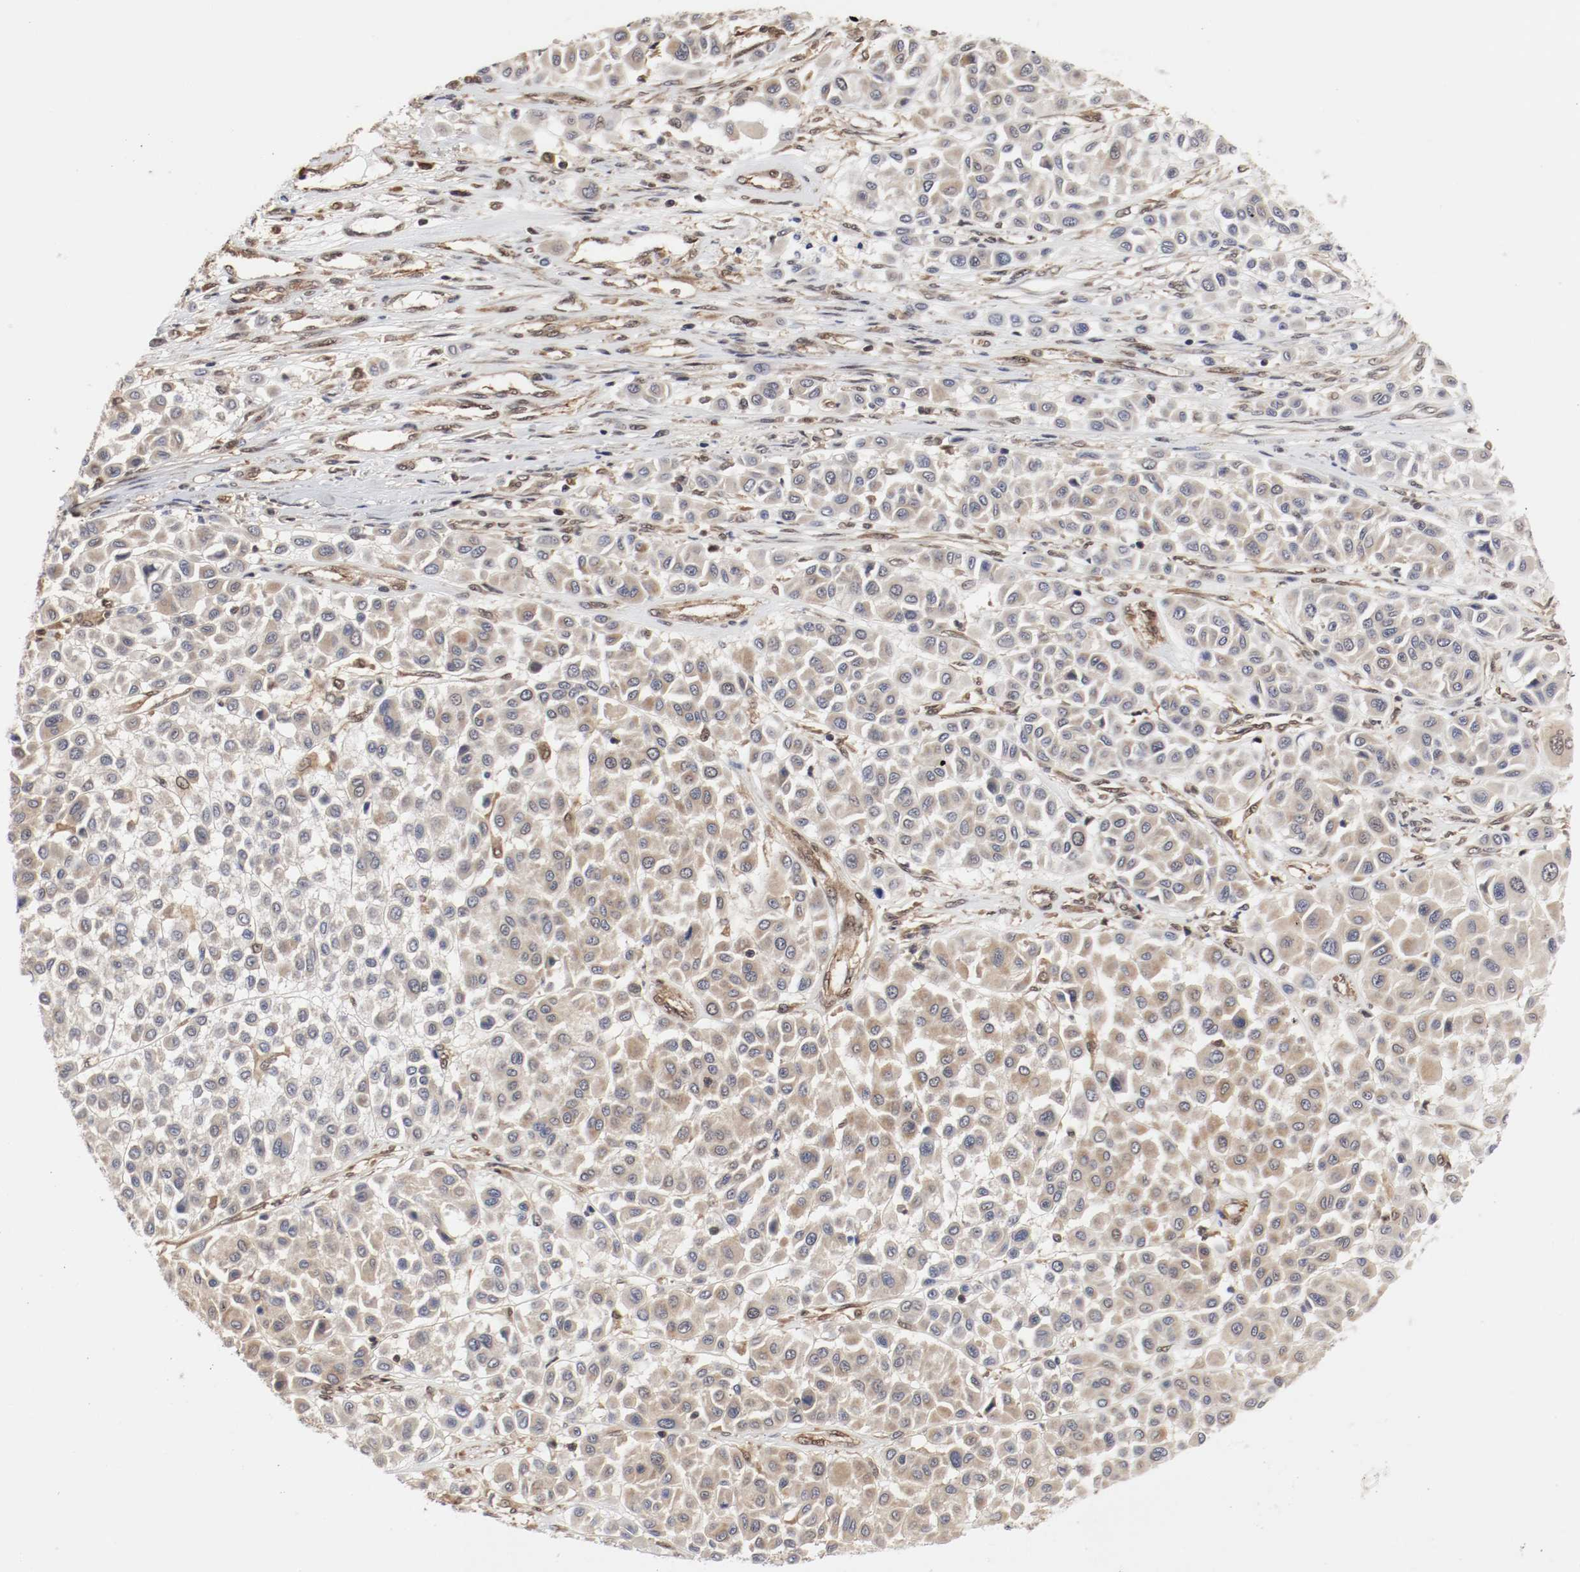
{"staining": {"intensity": "moderate", "quantity": ">75%", "location": "cytoplasmic/membranous"}, "tissue": "melanoma", "cell_type": "Tumor cells", "image_type": "cancer", "snomed": [{"axis": "morphology", "description": "Malignant melanoma, Metastatic site"}, {"axis": "topography", "description": "Soft tissue"}], "caption": "This is an image of IHC staining of melanoma, which shows moderate positivity in the cytoplasmic/membranous of tumor cells.", "gene": "AFG3L2", "patient": {"sex": "male", "age": 41}}